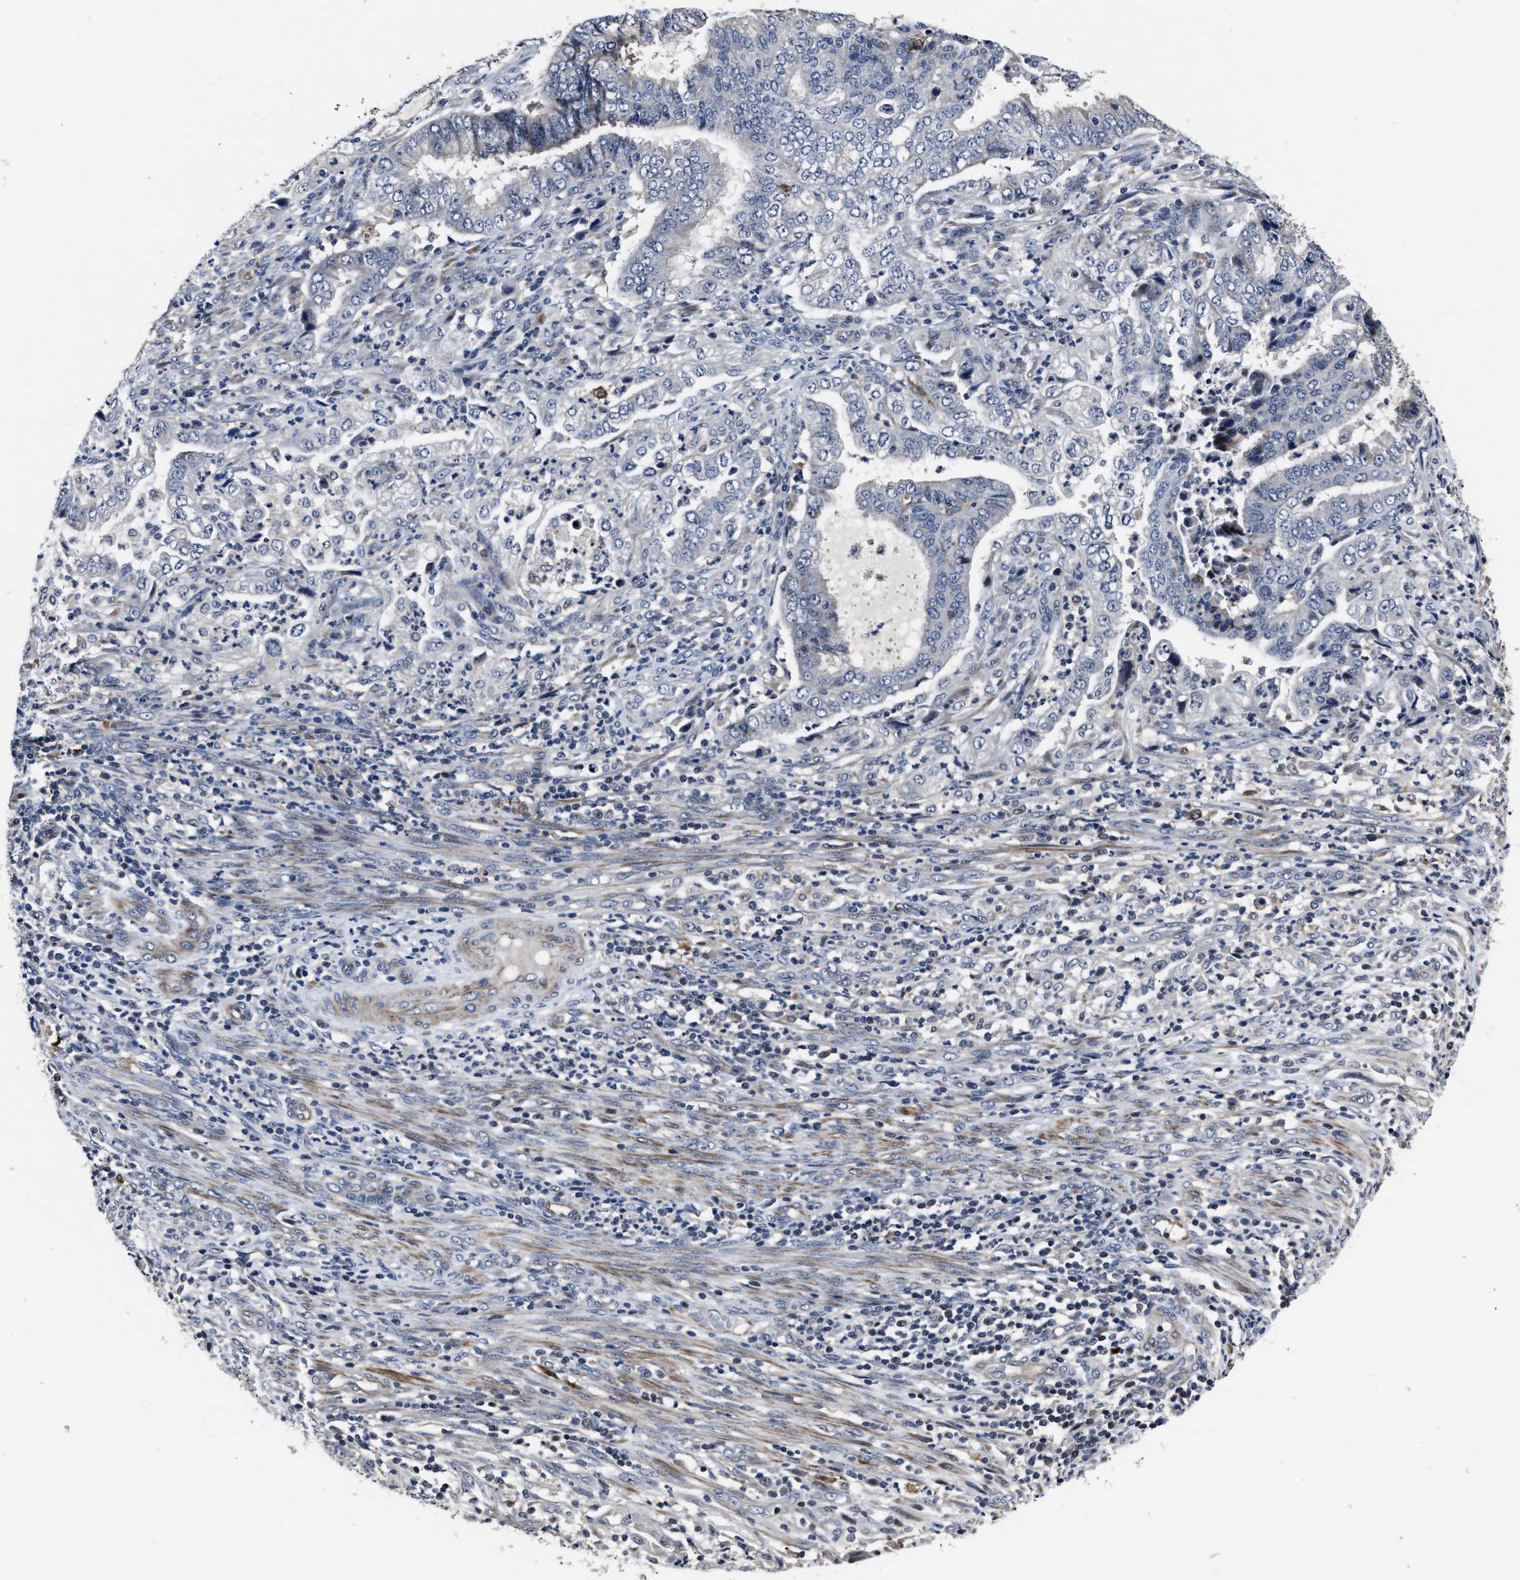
{"staining": {"intensity": "negative", "quantity": "none", "location": "none"}, "tissue": "endometrial cancer", "cell_type": "Tumor cells", "image_type": "cancer", "snomed": [{"axis": "morphology", "description": "Adenocarcinoma, NOS"}, {"axis": "topography", "description": "Endometrium"}], "caption": "This is an IHC histopathology image of endometrial adenocarcinoma. There is no positivity in tumor cells.", "gene": "RSBN1L", "patient": {"sex": "female", "age": 51}}